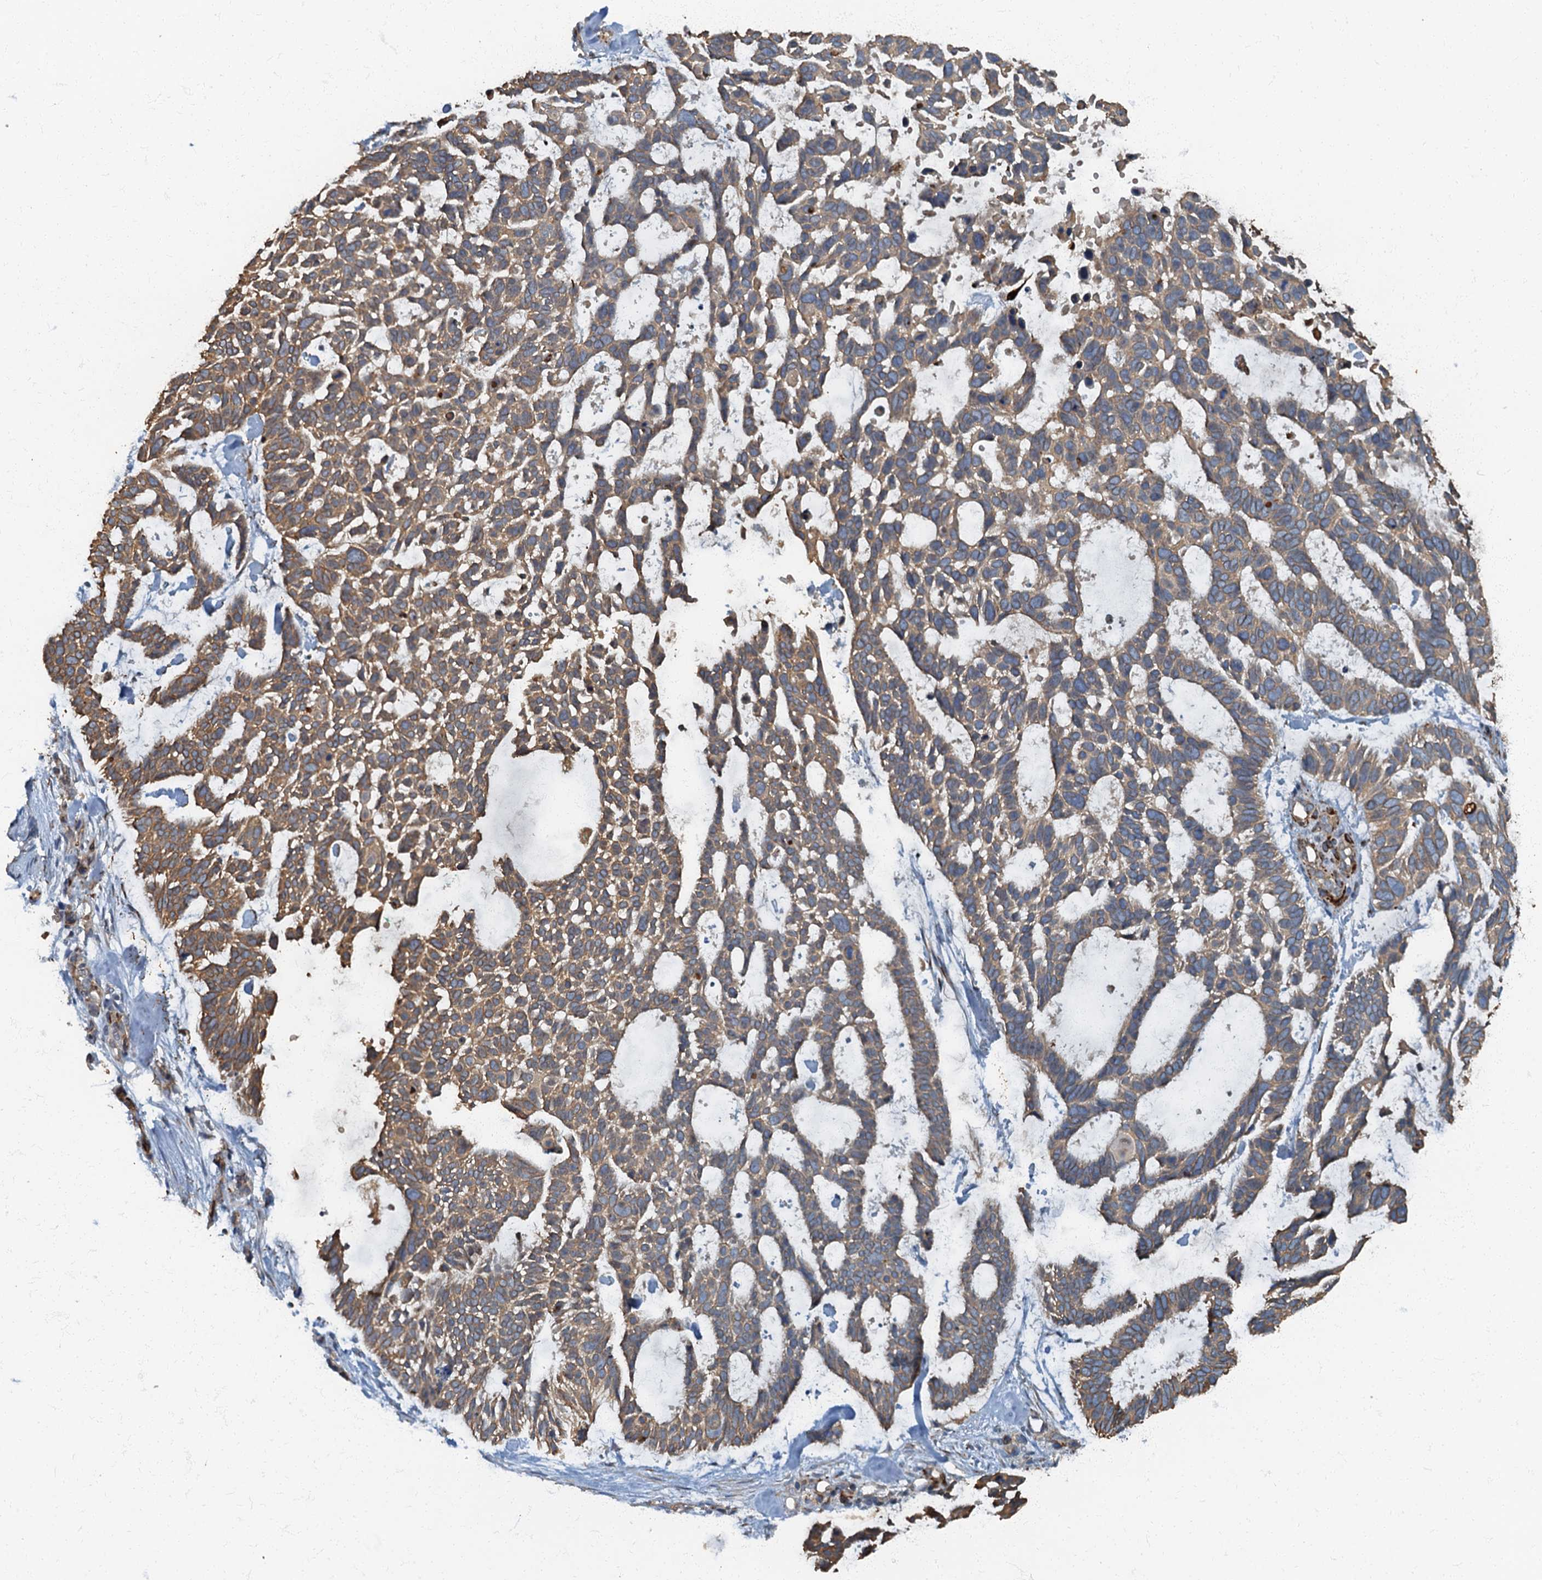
{"staining": {"intensity": "moderate", "quantity": ">75%", "location": "cytoplasmic/membranous"}, "tissue": "skin cancer", "cell_type": "Tumor cells", "image_type": "cancer", "snomed": [{"axis": "morphology", "description": "Basal cell carcinoma"}, {"axis": "topography", "description": "Skin"}], "caption": "Skin cancer (basal cell carcinoma) stained with IHC displays moderate cytoplasmic/membranous positivity in approximately >75% of tumor cells.", "gene": "ARL11", "patient": {"sex": "male", "age": 88}}